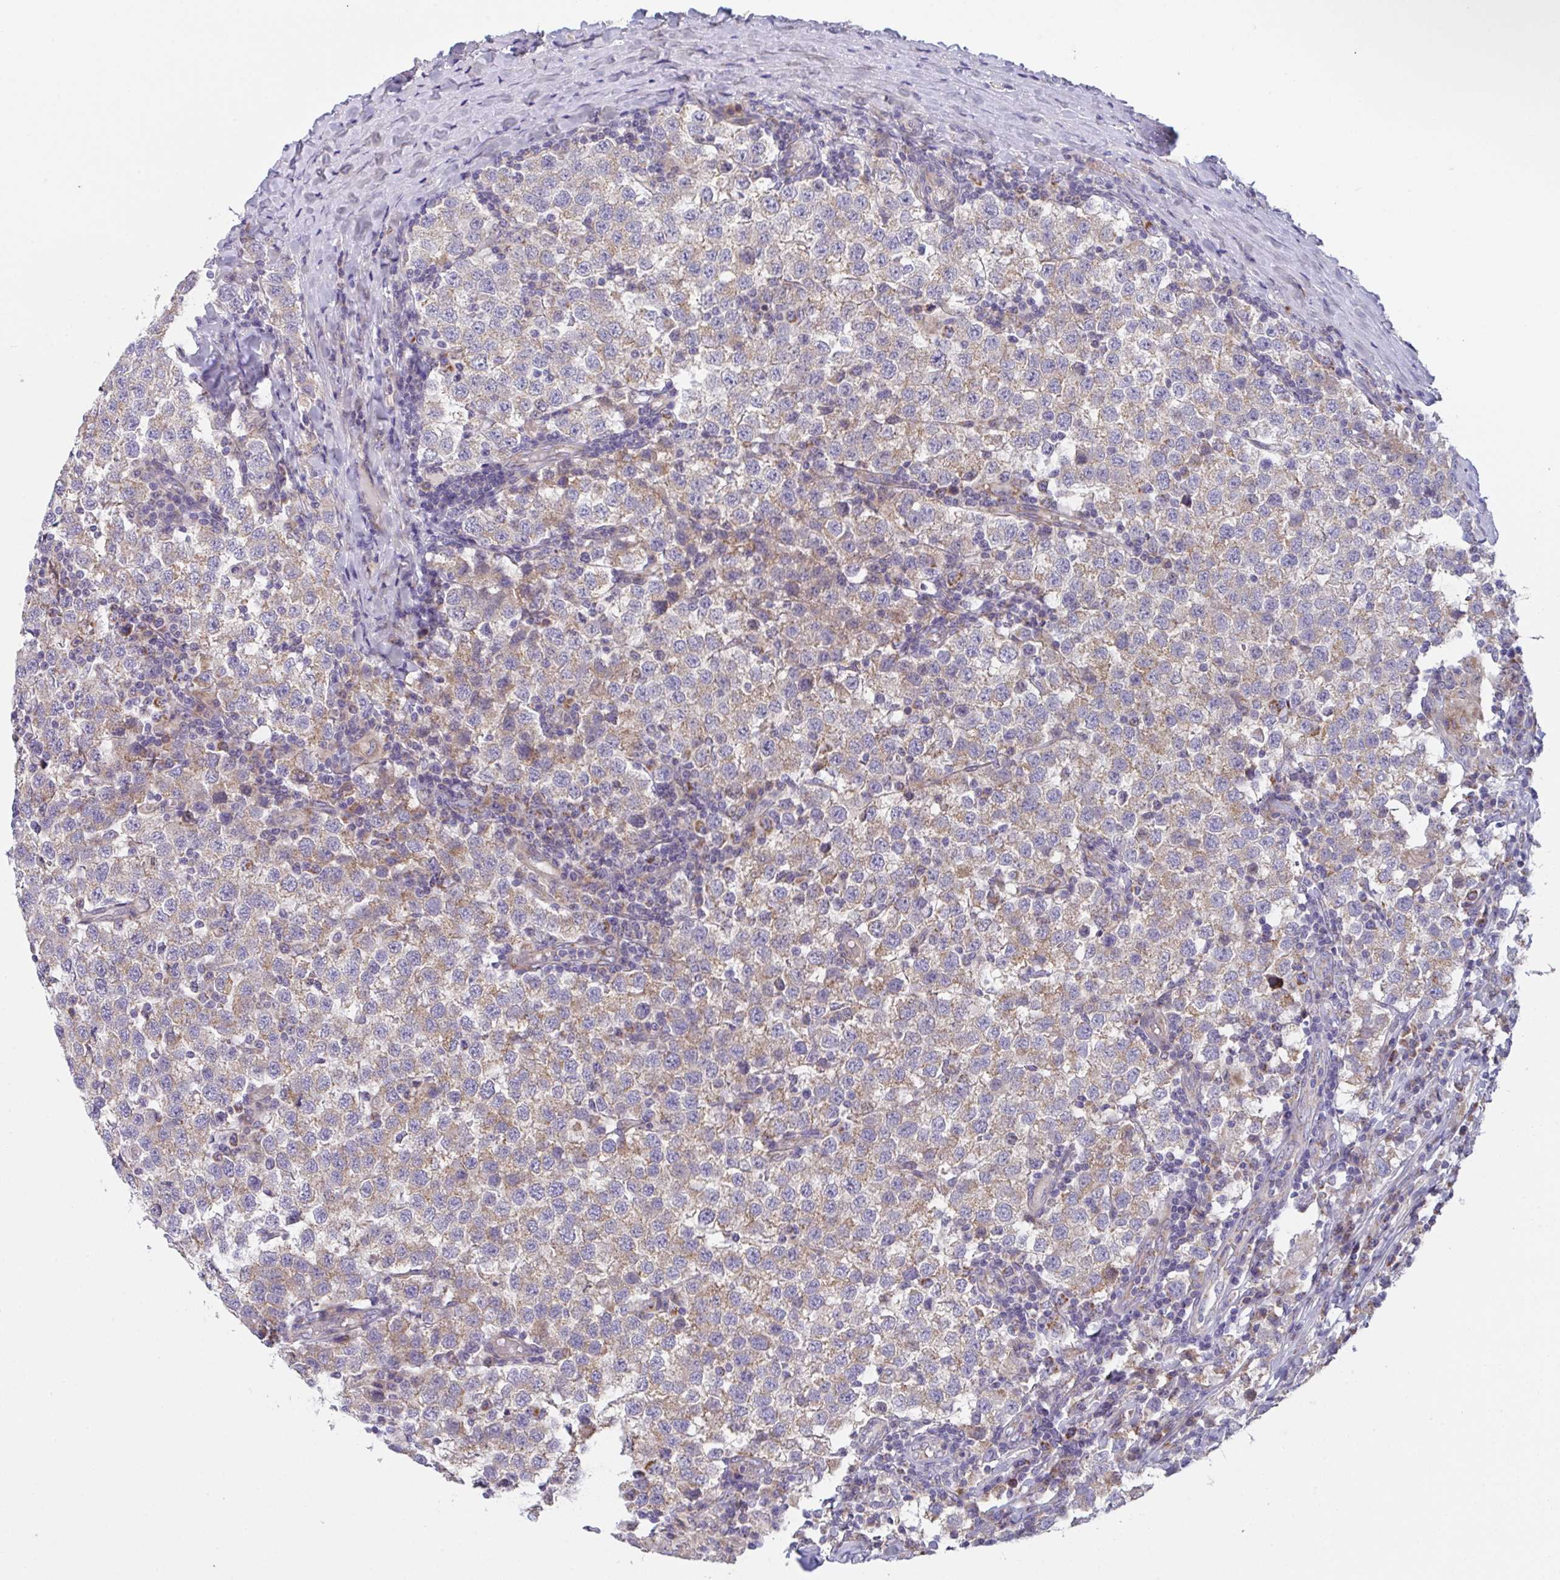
{"staining": {"intensity": "weak", "quantity": ">75%", "location": "cytoplasmic/membranous"}, "tissue": "testis cancer", "cell_type": "Tumor cells", "image_type": "cancer", "snomed": [{"axis": "morphology", "description": "Seminoma, NOS"}, {"axis": "topography", "description": "Testis"}], "caption": "A low amount of weak cytoplasmic/membranous expression is identified in approximately >75% of tumor cells in testis cancer (seminoma) tissue. The protein of interest is stained brown, and the nuclei are stained in blue (DAB IHC with brightfield microscopy, high magnification).", "gene": "MRPS2", "patient": {"sex": "male", "age": 34}}